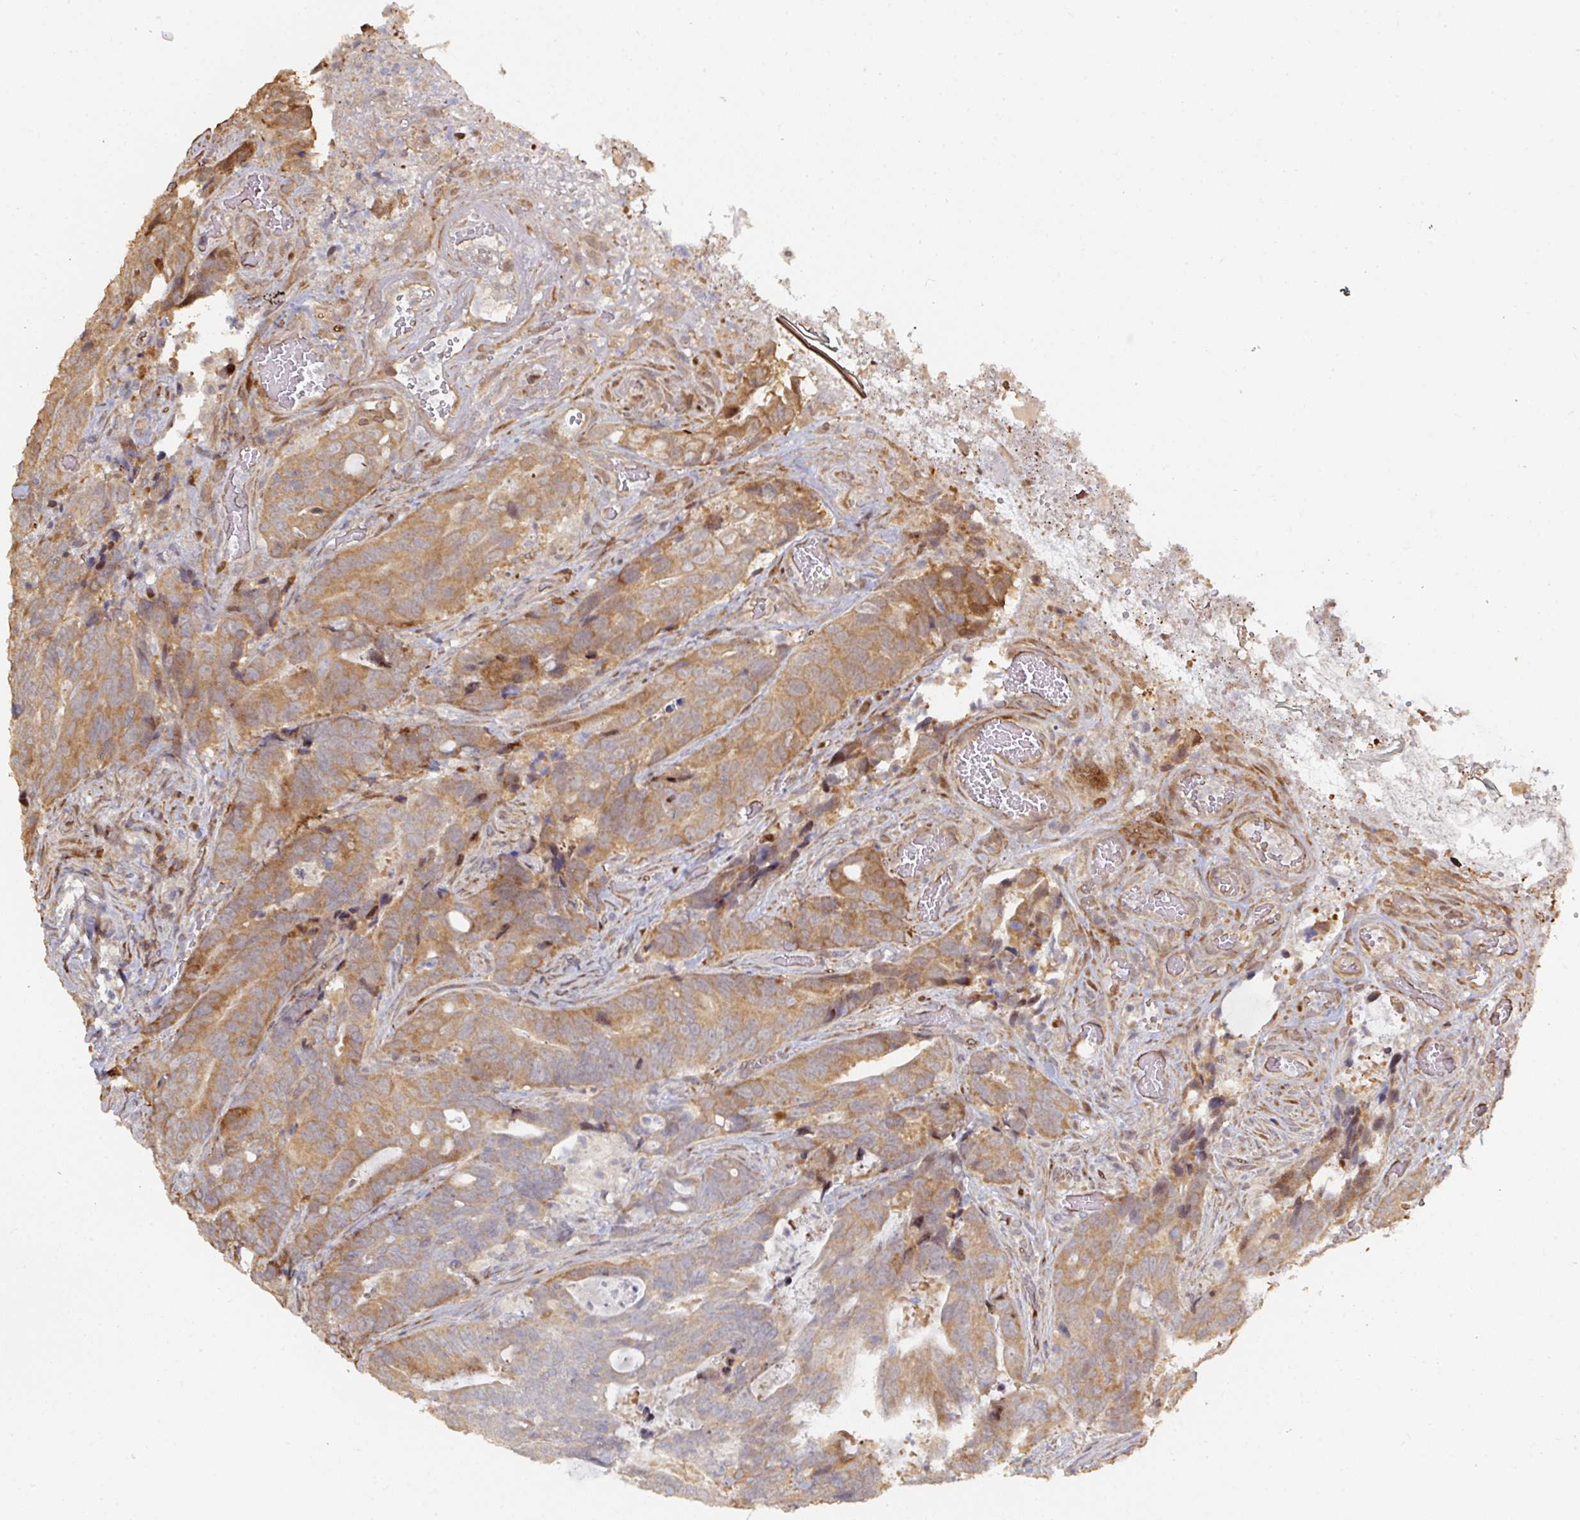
{"staining": {"intensity": "moderate", "quantity": ">75%", "location": "cytoplasmic/membranous"}, "tissue": "colorectal cancer", "cell_type": "Tumor cells", "image_type": "cancer", "snomed": [{"axis": "morphology", "description": "Adenocarcinoma, NOS"}, {"axis": "topography", "description": "Colon"}], "caption": "Adenocarcinoma (colorectal) tissue reveals moderate cytoplasmic/membranous expression in approximately >75% of tumor cells, visualized by immunohistochemistry.", "gene": "CA7", "patient": {"sex": "female", "age": 82}}